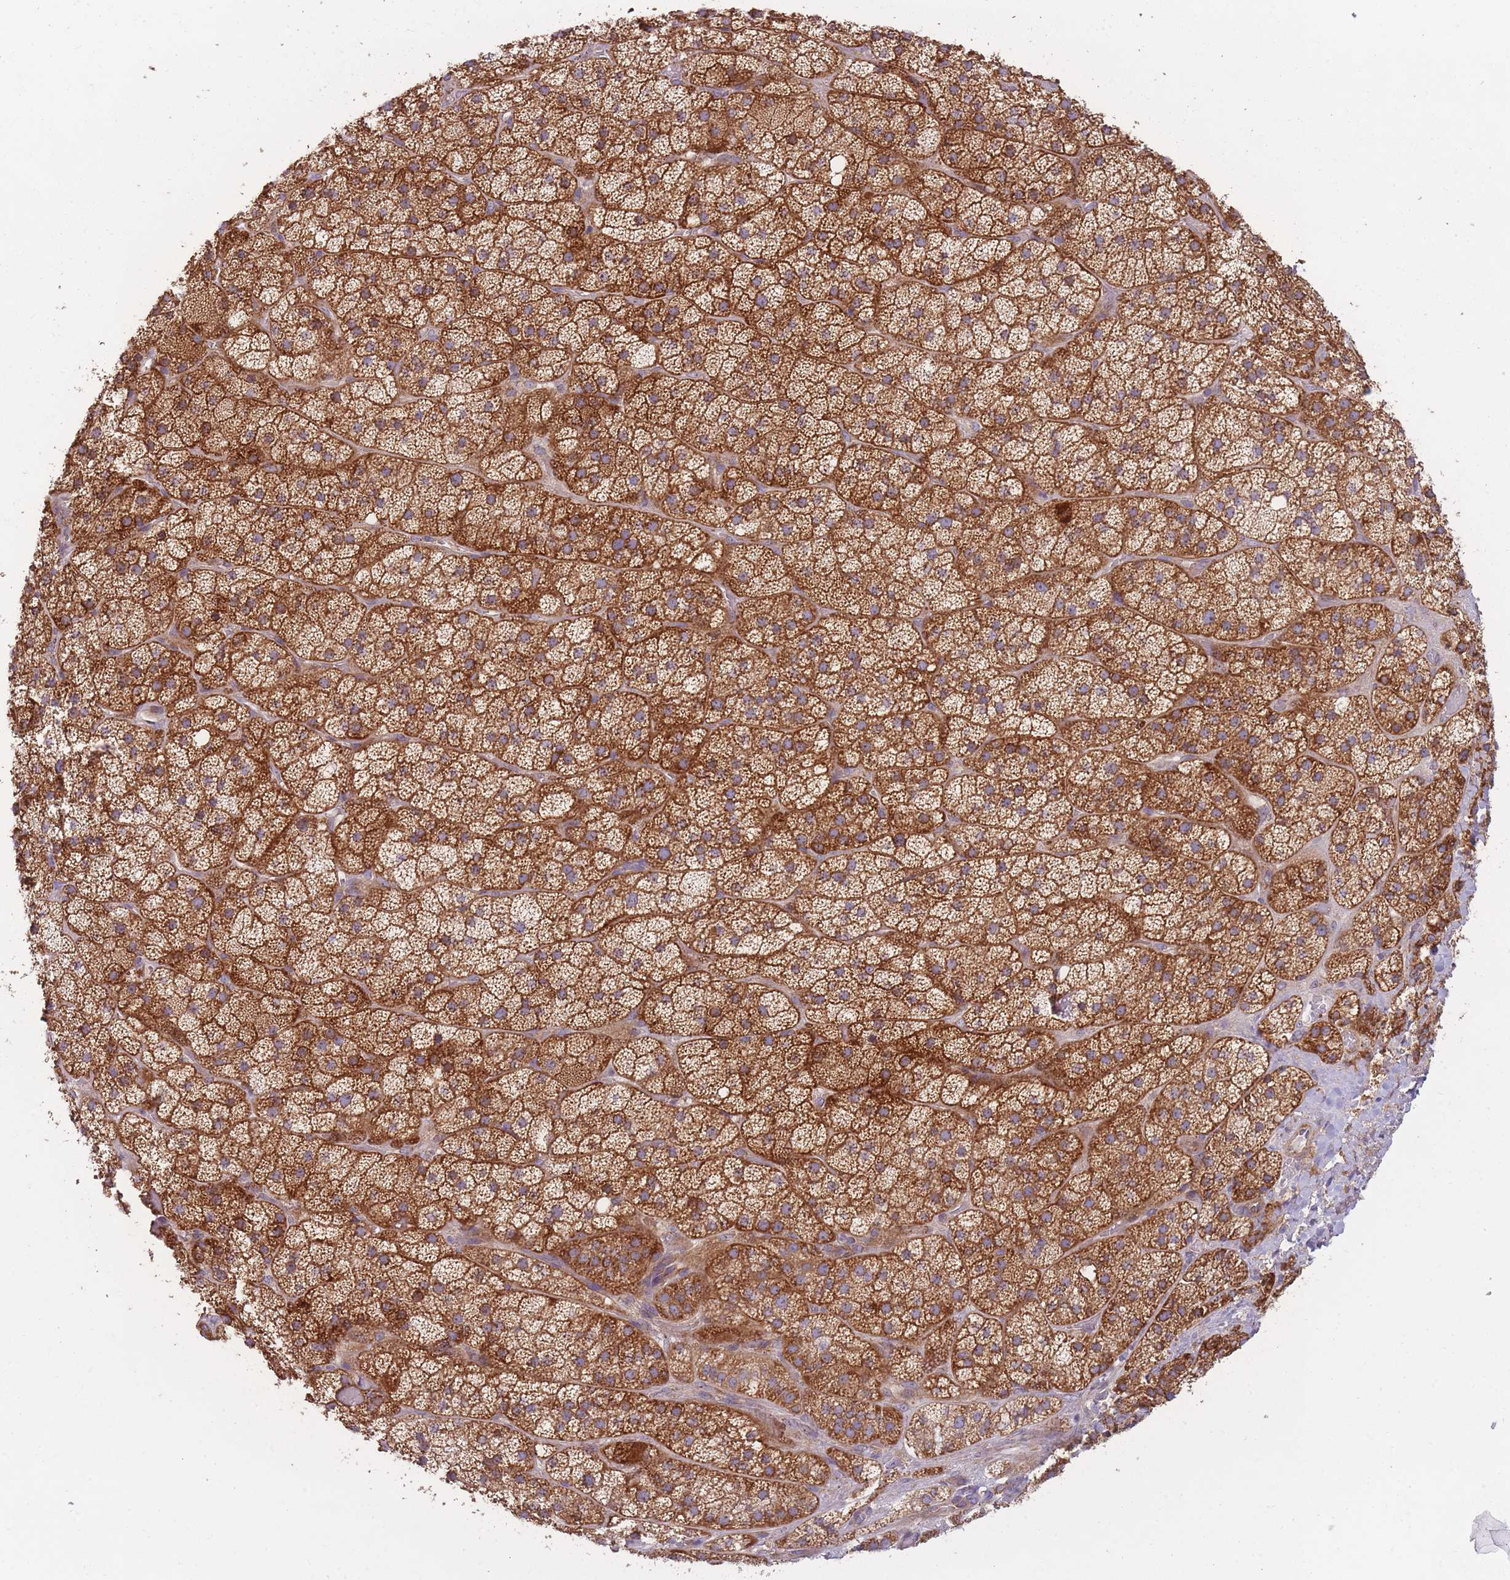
{"staining": {"intensity": "strong", "quantity": ">75%", "location": "cytoplasmic/membranous"}, "tissue": "adrenal gland", "cell_type": "Glandular cells", "image_type": "normal", "snomed": [{"axis": "morphology", "description": "Normal tissue, NOS"}, {"axis": "topography", "description": "Adrenal gland"}], "caption": "Strong cytoplasmic/membranous positivity is present in approximately >75% of glandular cells in benign adrenal gland. (DAB (3,3'-diaminobenzidine) IHC, brown staining for protein, blue staining for nuclei).", "gene": "ENSG00000255639", "patient": {"sex": "male", "age": 57}}